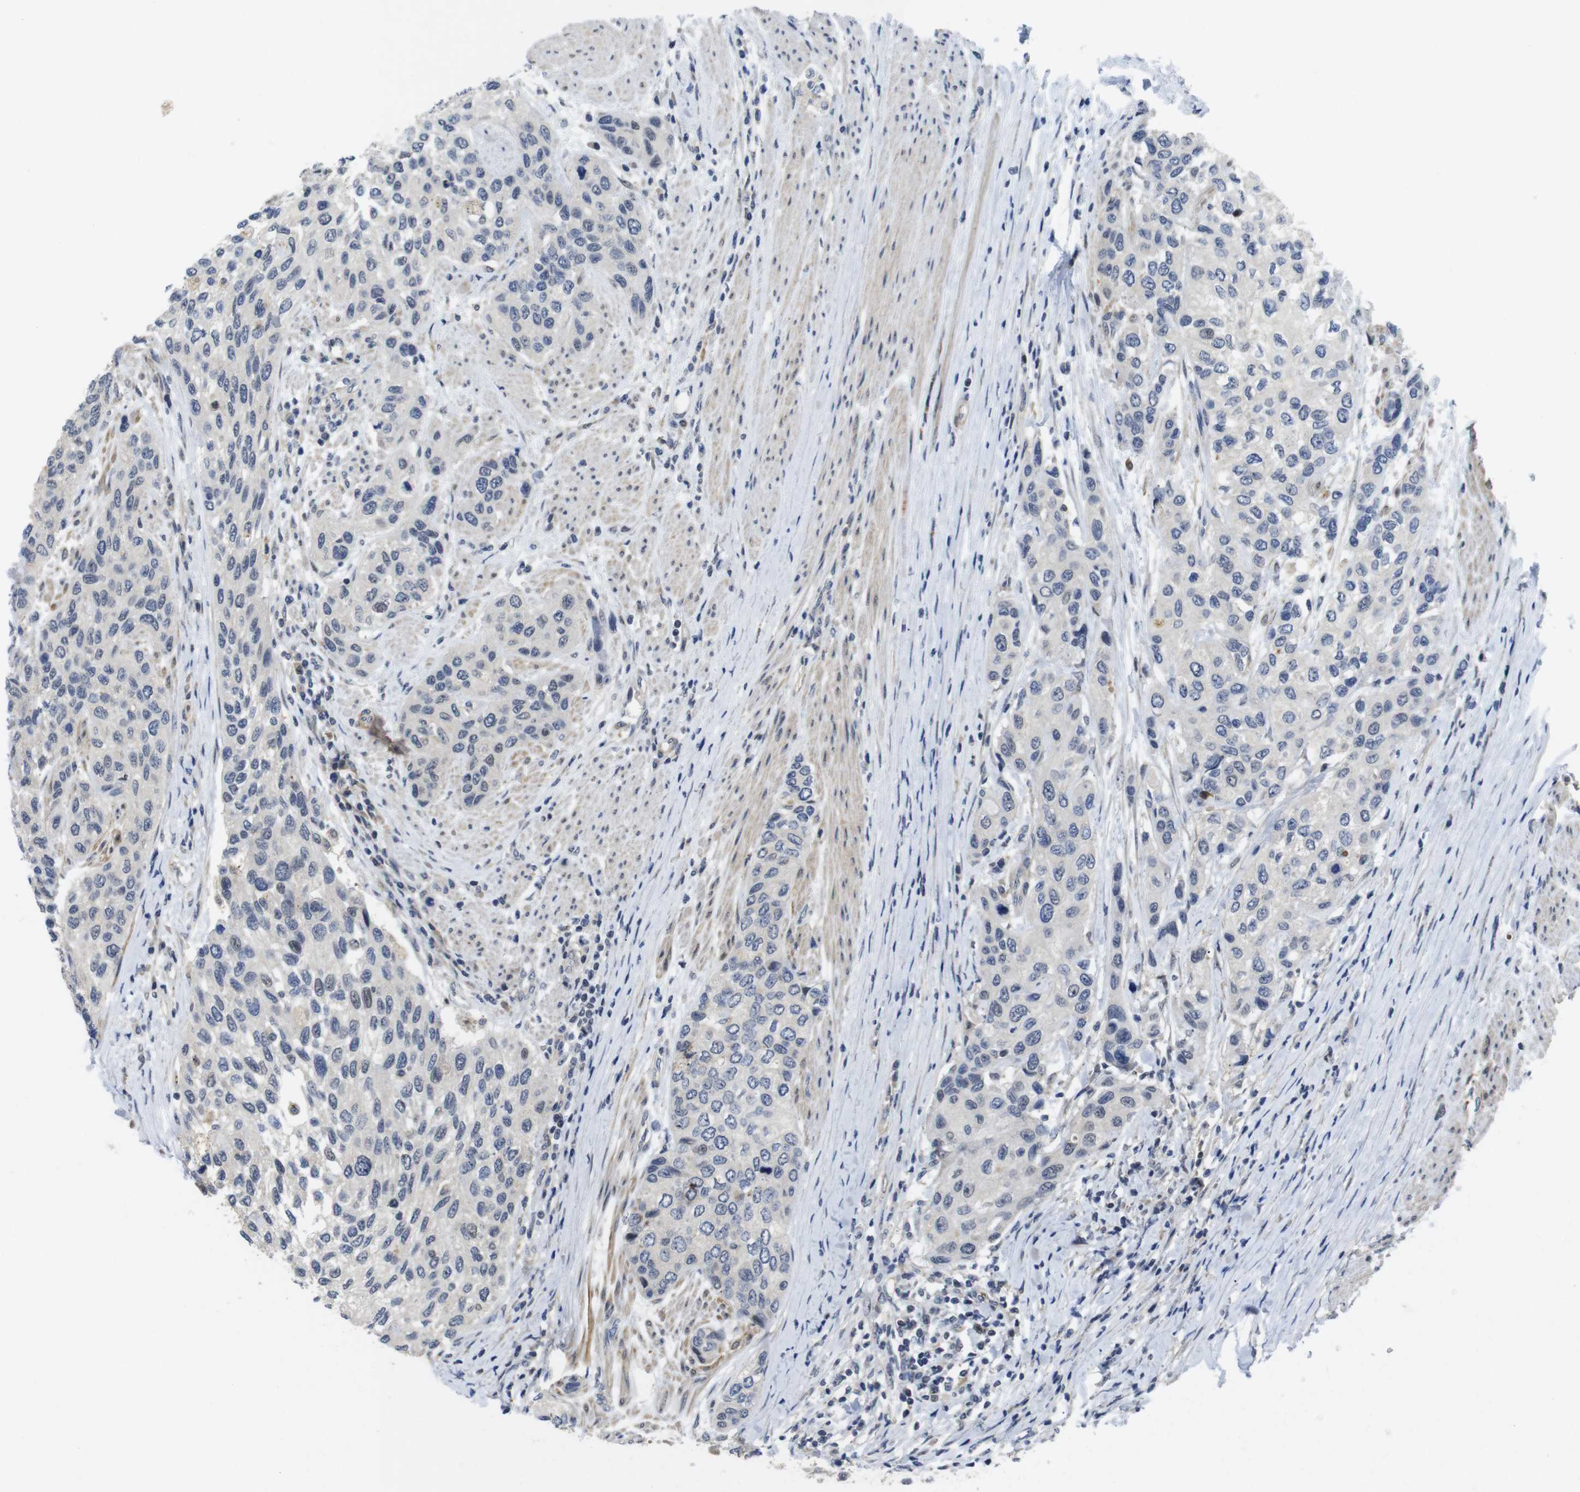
{"staining": {"intensity": "negative", "quantity": "none", "location": "none"}, "tissue": "urothelial cancer", "cell_type": "Tumor cells", "image_type": "cancer", "snomed": [{"axis": "morphology", "description": "Urothelial carcinoma, High grade"}, {"axis": "topography", "description": "Urinary bladder"}], "caption": "The micrograph shows no significant expression in tumor cells of urothelial cancer. The staining is performed using DAB (3,3'-diaminobenzidine) brown chromogen with nuclei counter-stained in using hematoxylin.", "gene": "FNTA", "patient": {"sex": "female", "age": 56}}